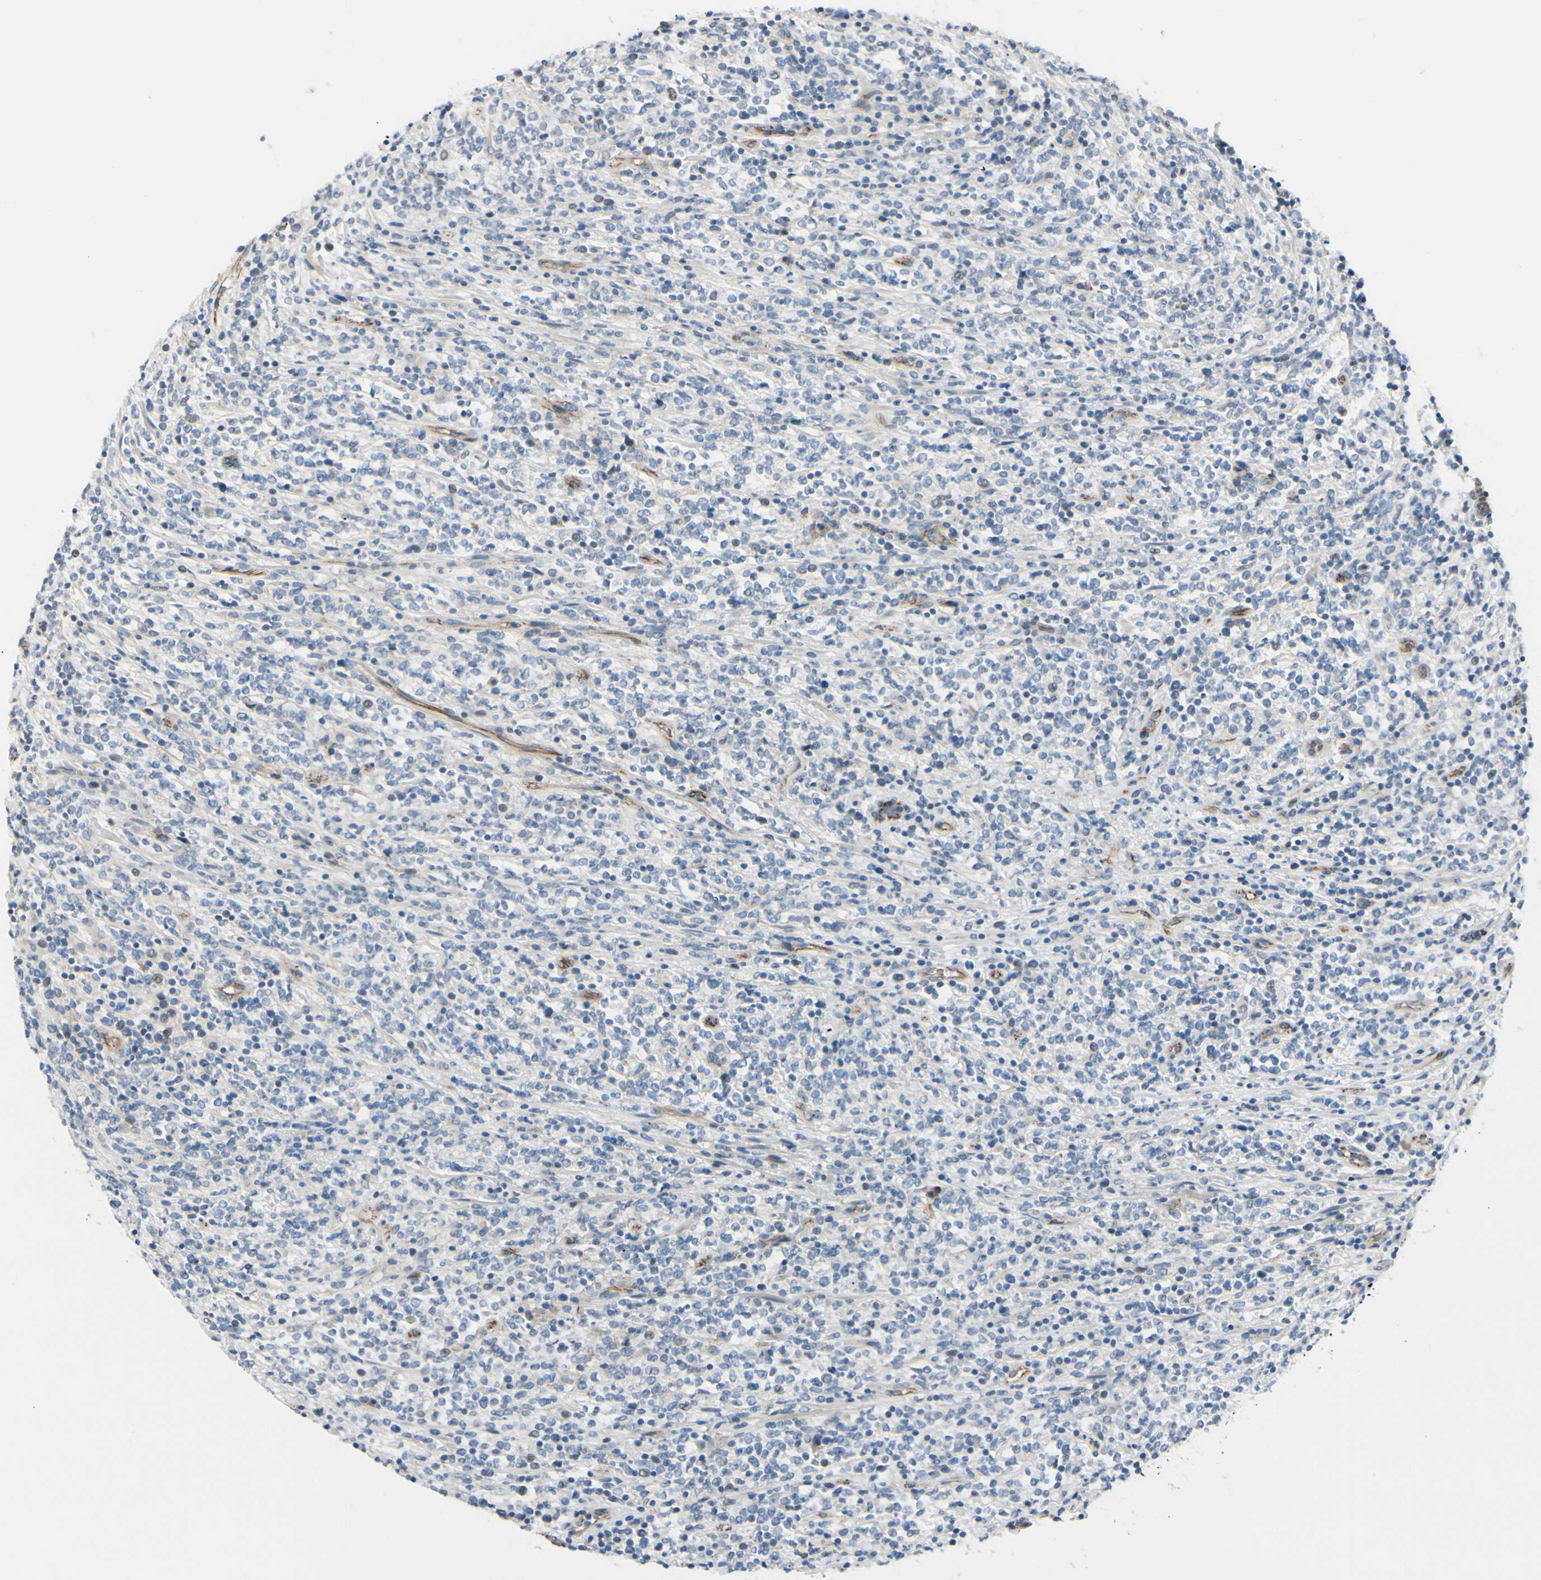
{"staining": {"intensity": "negative", "quantity": "none", "location": "none"}, "tissue": "lymphoma", "cell_type": "Tumor cells", "image_type": "cancer", "snomed": [{"axis": "morphology", "description": "Malignant lymphoma, non-Hodgkin's type, High grade"}, {"axis": "topography", "description": "Soft tissue"}], "caption": "Lymphoma was stained to show a protein in brown. There is no significant positivity in tumor cells. (DAB (3,3'-diaminobenzidine) immunohistochemistry with hematoxylin counter stain).", "gene": "TJP1", "patient": {"sex": "male", "age": 18}}